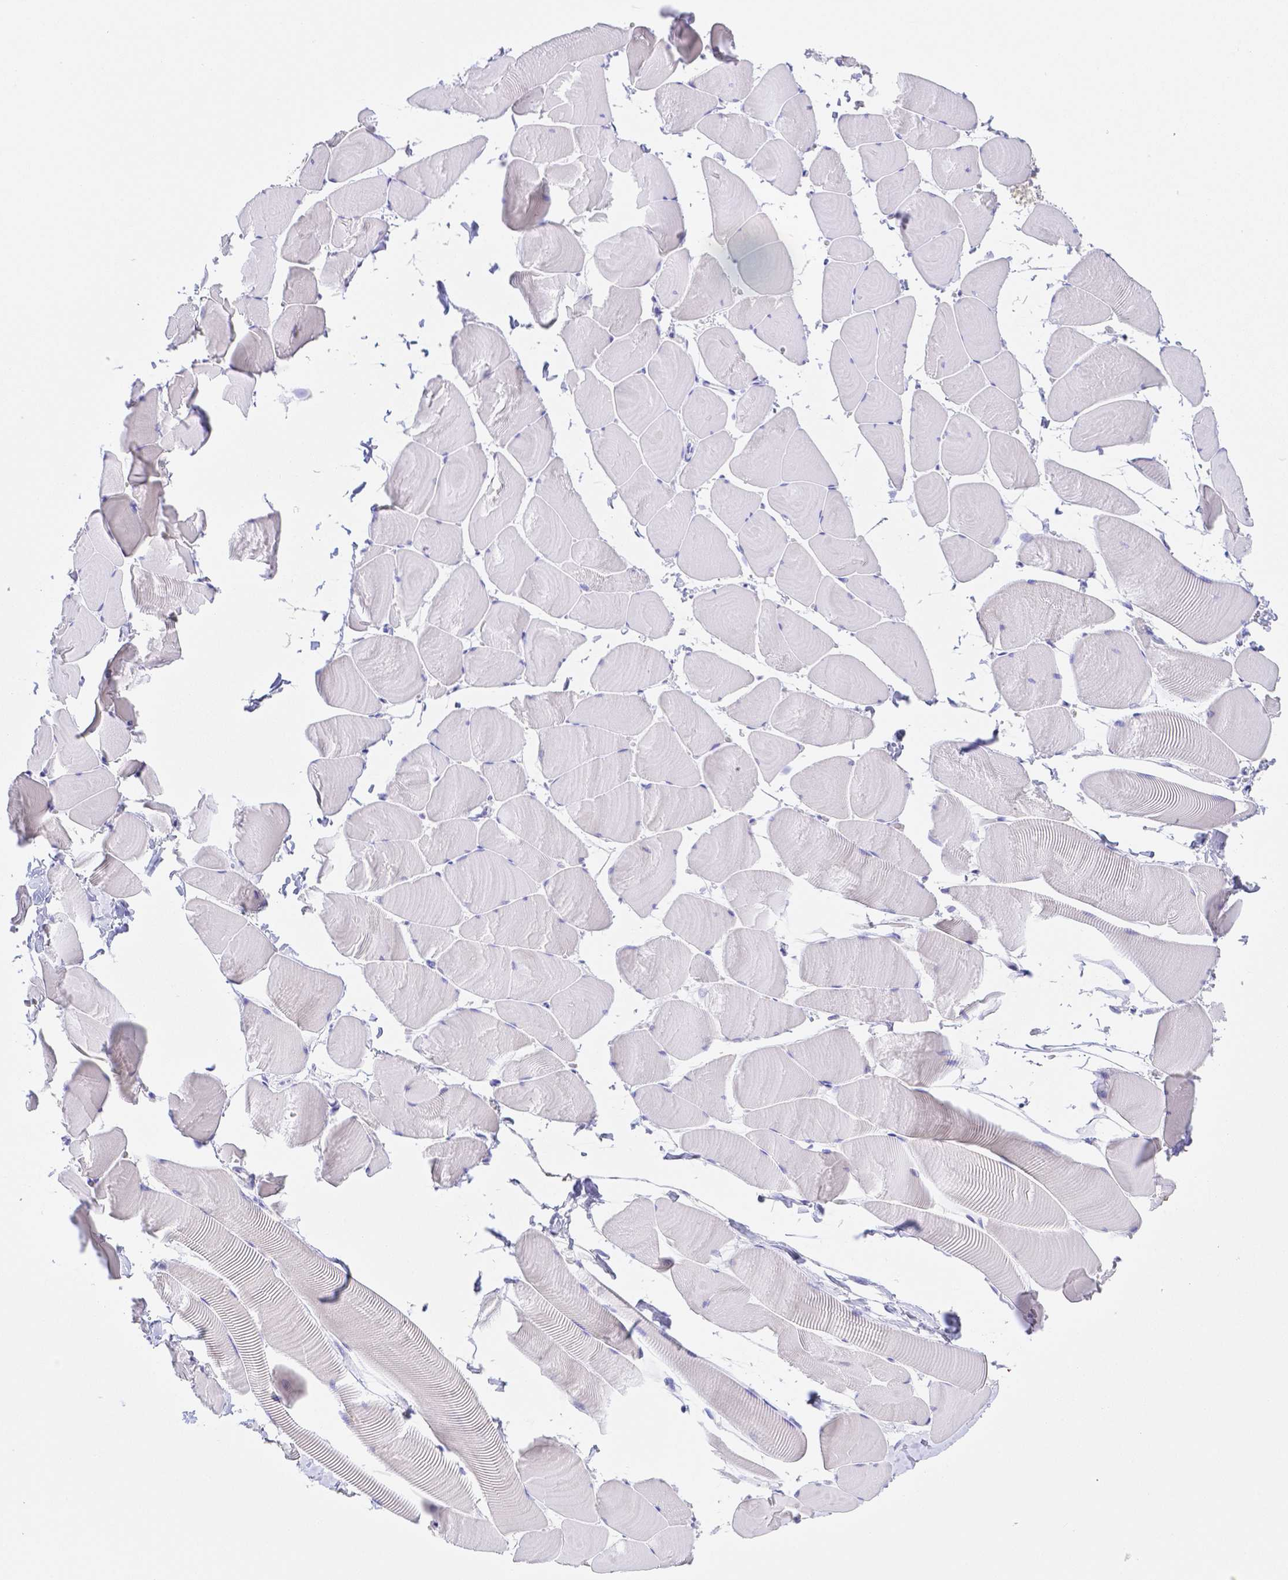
{"staining": {"intensity": "negative", "quantity": "none", "location": "none"}, "tissue": "skeletal muscle", "cell_type": "Myocytes", "image_type": "normal", "snomed": [{"axis": "morphology", "description": "Normal tissue, NOS"}, {"axis": "topography", "description": "Skeletal muscle"}], "caption": "This is an immunohistochemistry histopathology image of normal skeletal muscle. There is no positivity in myocytes.", "gene": "ZG16B", "patient": {"sex": "male", "age": 25}}